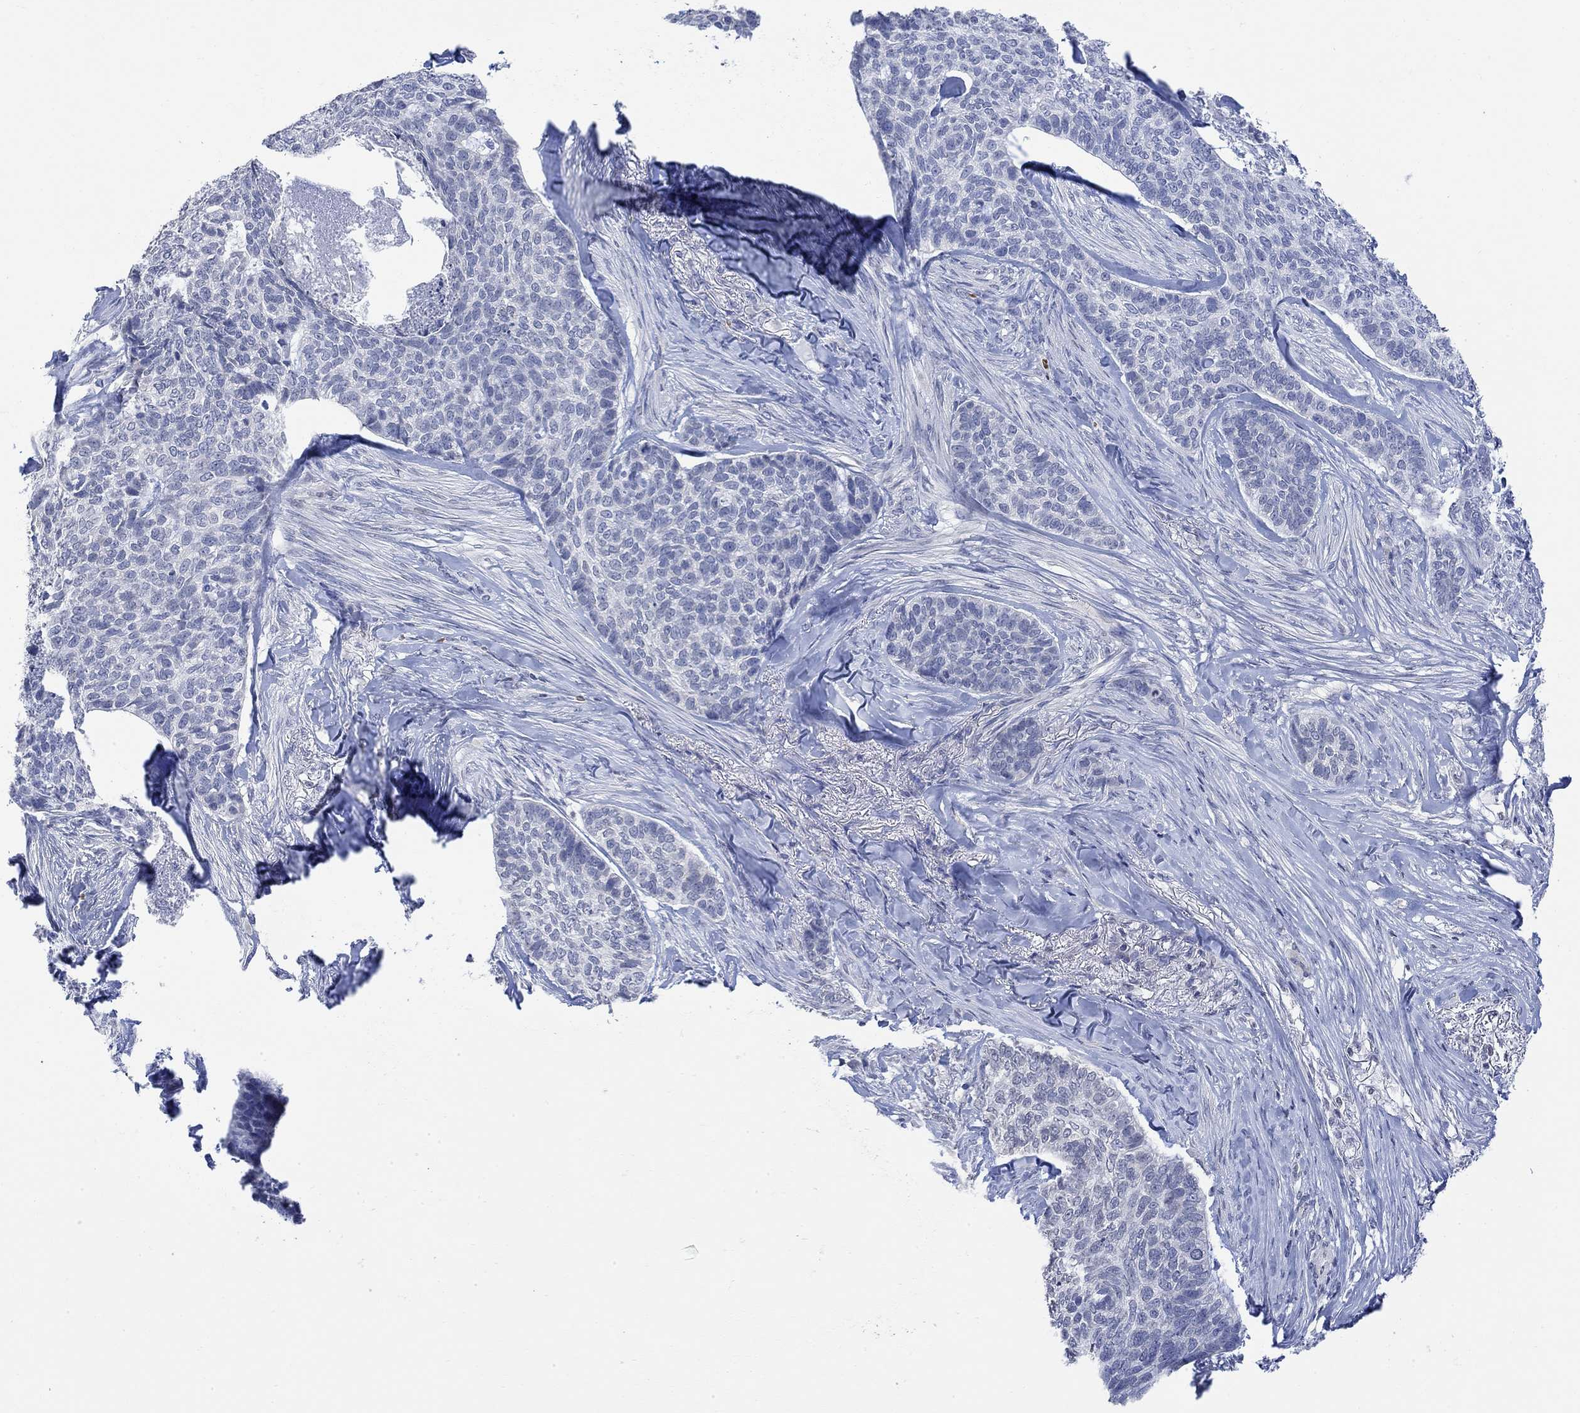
{"staining": {"intensity": "negative", "quantity": "none", "location": "none"}, "tissue": "skin cancer", "cell_type": "Tumor cells", "image_type": "cancer", "snomed": [{"axis": "morphology", "description": "Basal cell carcinoma"}, {"axis": "topography", "description": "Skin"}], "caption": "DAB (3,3'-diaminobenzidine) immunohistochemical staining of human skin cancer (basal cell carcinoma) demonstrates no significant staining in tumor cells.", "gene": "TMEM255A", "patient": {"sex": "female", "age": 69}}